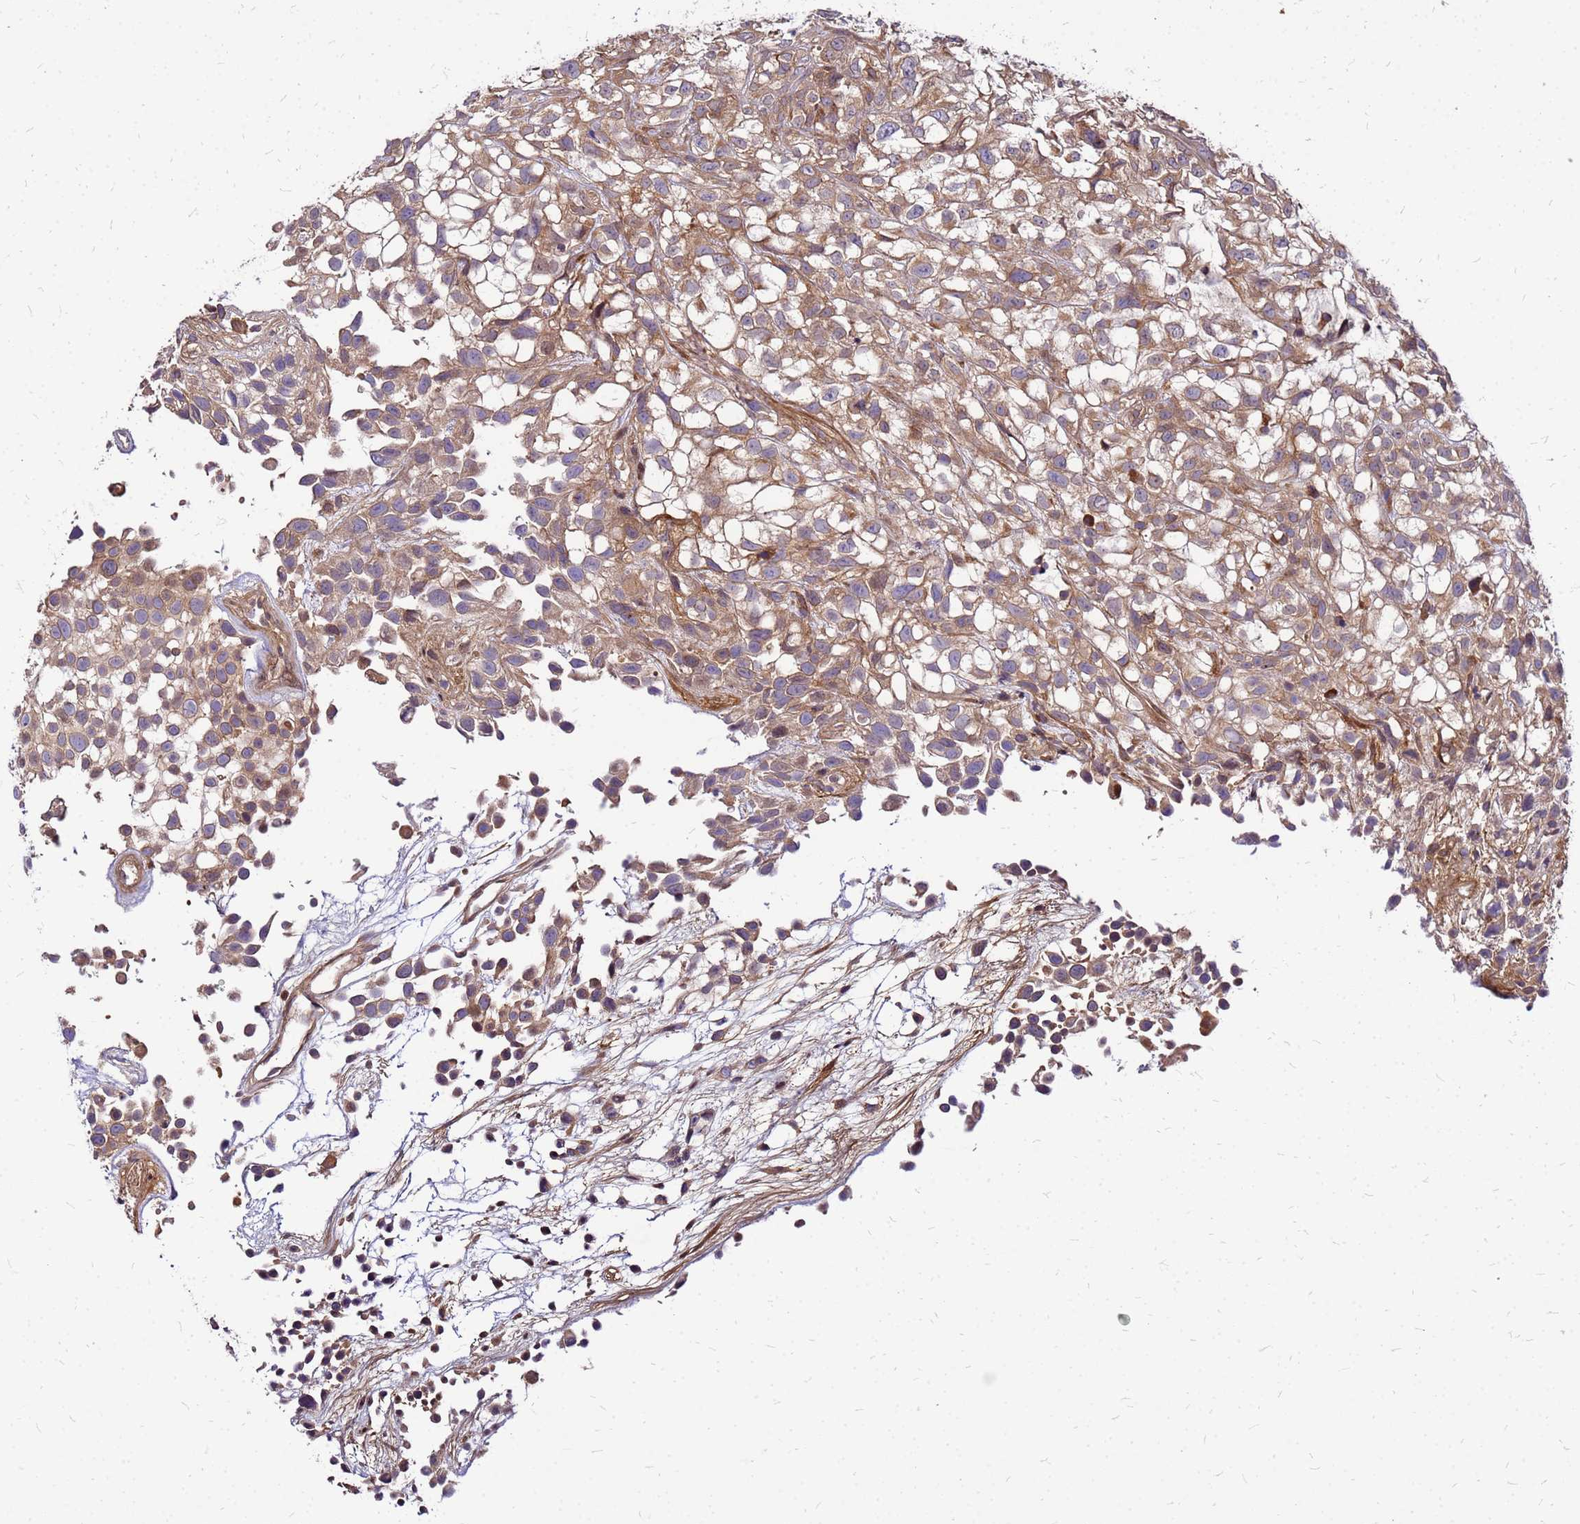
{"staining": {"intensity": "weak", "quantity": ">75%", "location": "cytoplasmic/membranous"}, "tissue": "urothelial cancer", "cell_type": "Tumor cells", "image_type": "cancer", "snomed": [{"axis": "morphology", "description": "Urothelial carcinoma, High grade"}, {"axis": "topography", "description": "Urinary bladder"}], "caption": "Immunohistochemical staining of human urothelial cancer demonstrates weak cytoplasmic/membranous protein staining in approximately >75% of tumor cells.", "gene": "CYBC1", "patient": {"sex": "male", "age": 56}}